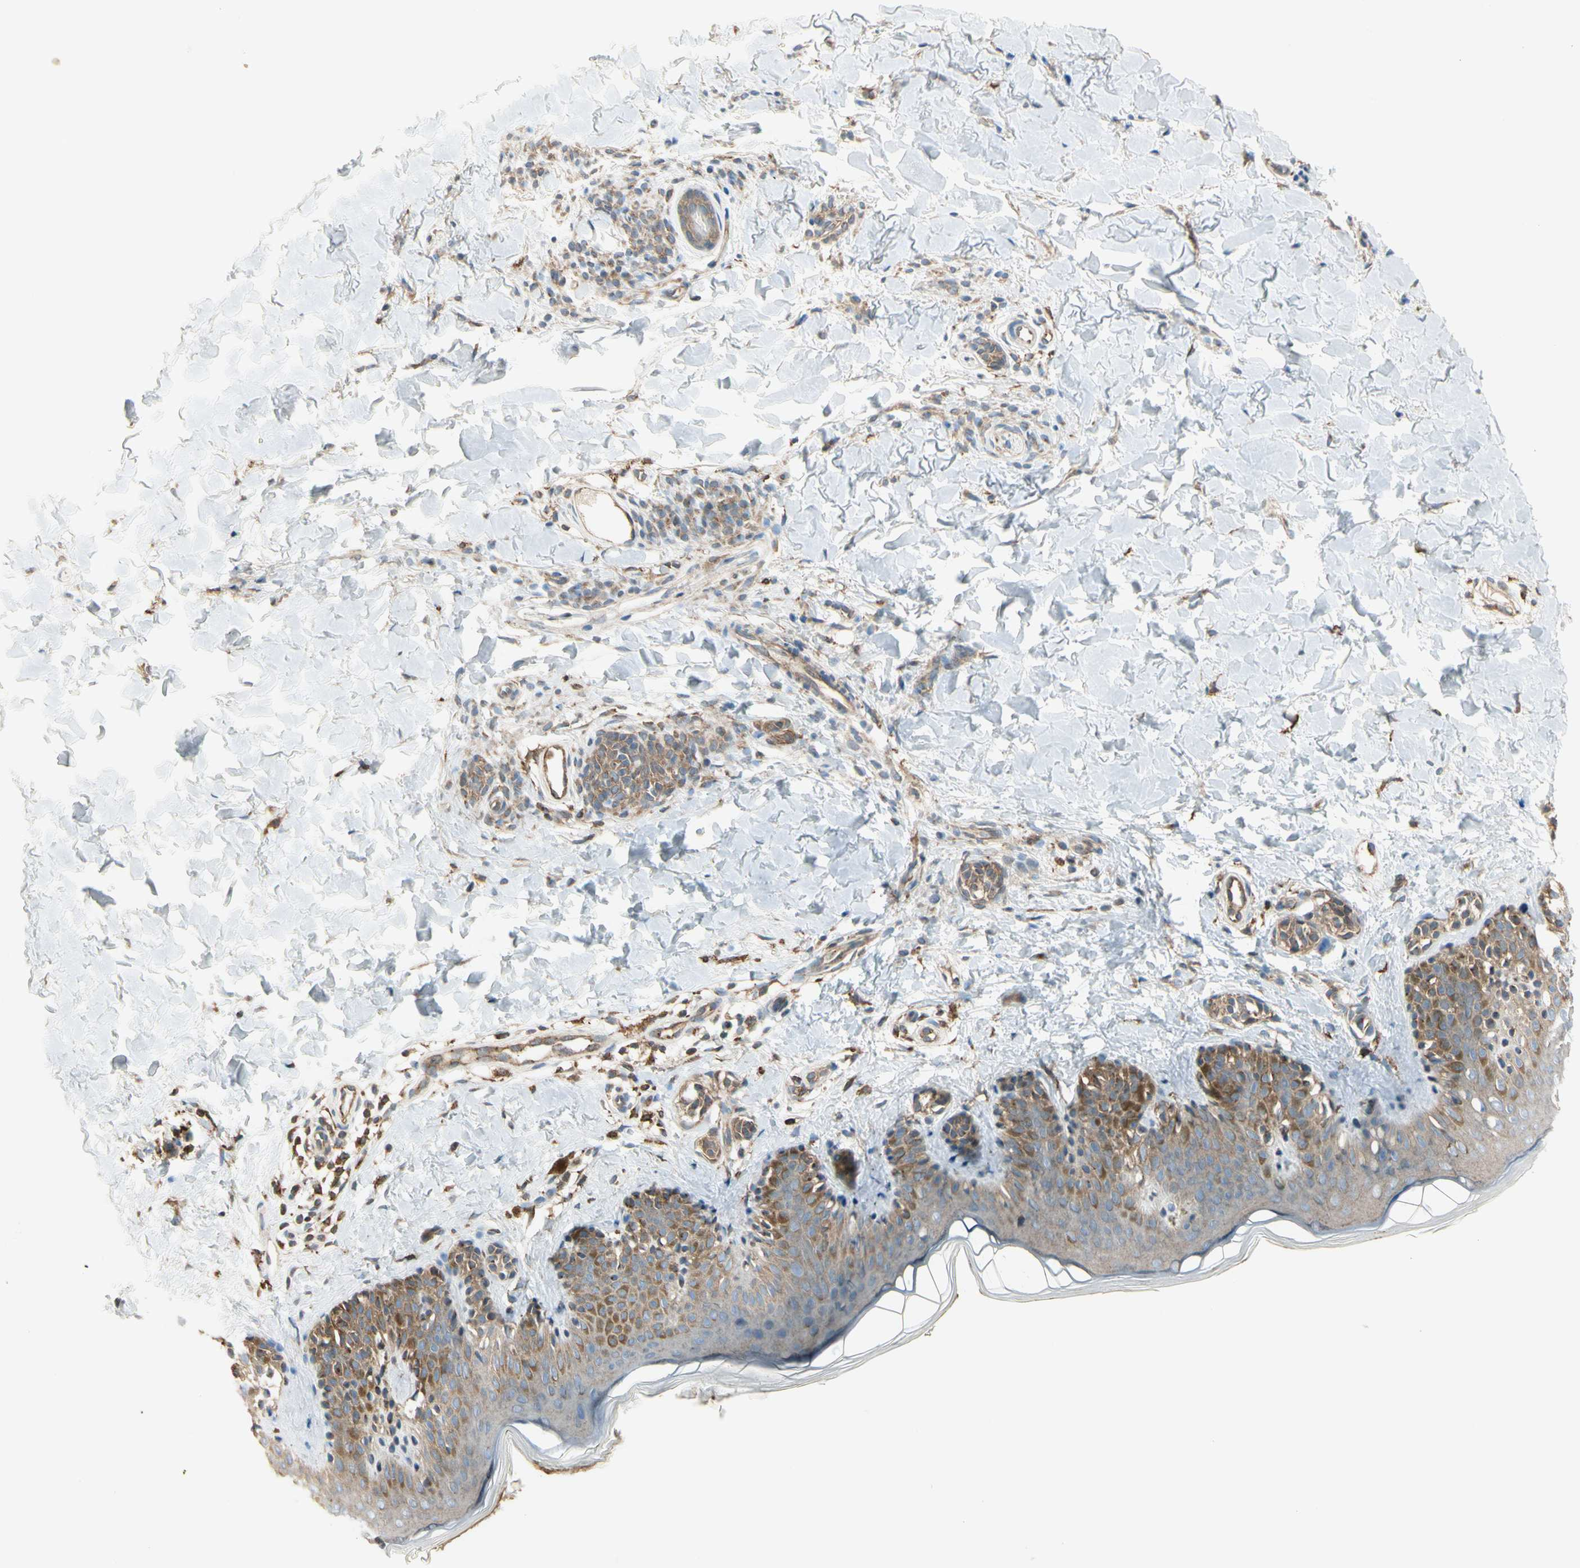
{"staining": {"intensity": "moderate", "quantity": ">75%", "location": "cytoplasmic/membranous"}, "tissue": "skin", "cell_type": "Fibroblasts", "image_type": "normal", "snomed": [{"axis": "morphology", "description": "Normal tissue, NOS"}, {"axis": "topography", "description": "Skin"}], "caption": "DAB (3,3'-diaminobenzidine) immunohistochemical staining of unremarkable human skin exhibits moderate cytoplasmic/membranous protein staining in about >75% of fibroblasts.", "gene": "AGFG1", "patient": {"sex": "male", "age": 16}}